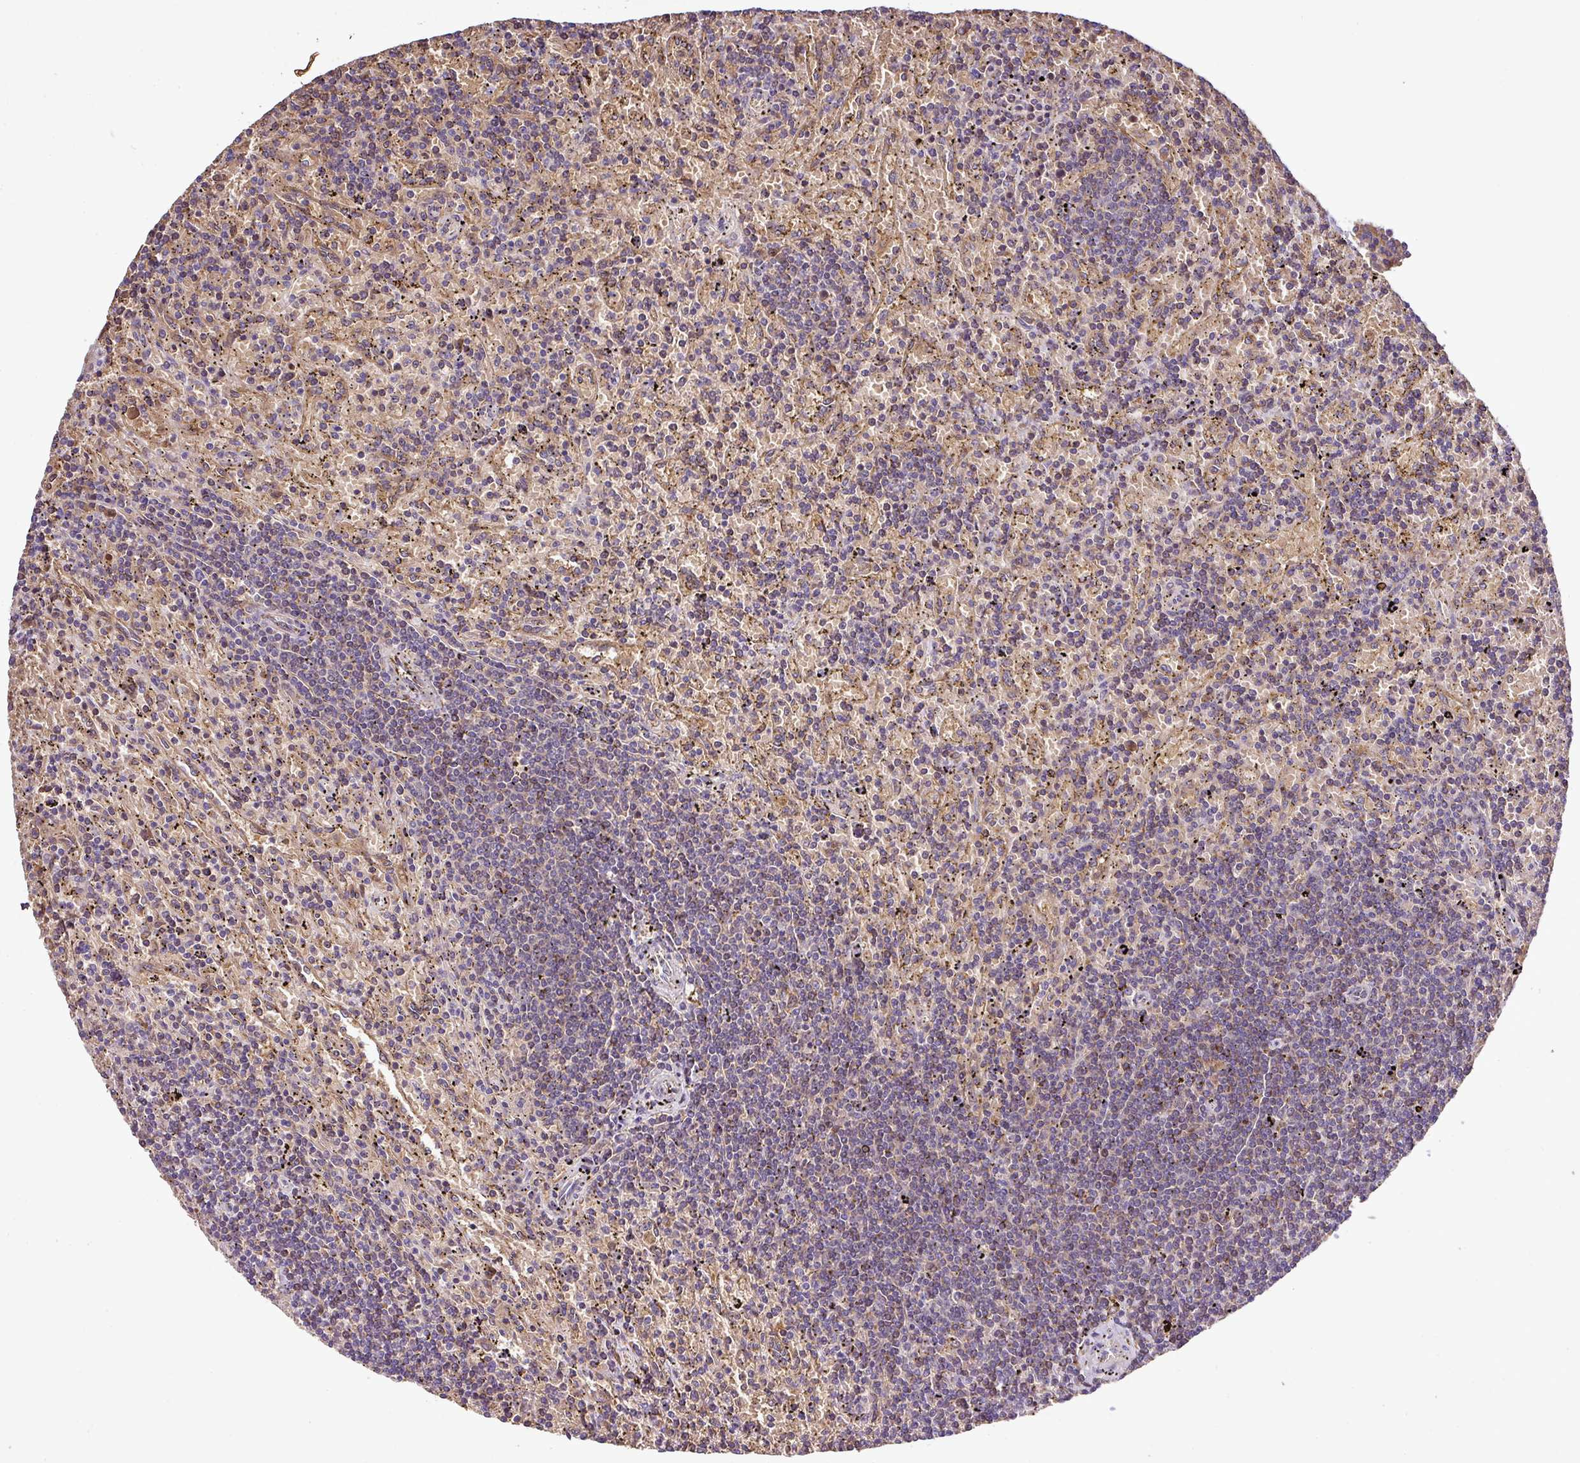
{"staining": {"intensity": "negative", "quantity": "none", "location": "none"}, "tissue": "lymphoma", "cell_type": "Tumor cells", "image_type": "cancer", "snomed": [{"axis": "morphology", "description": "Malignant lymphoma, non-Hodgkin's type, Low grade"}, {"axis": "topography", "description": "Spleen"}], "caption": "A micrograph of human lymphoma is negative for staining in tumor cells.", "gene": "ZNF513", "patient": {"sex": "male", "age": 76}}